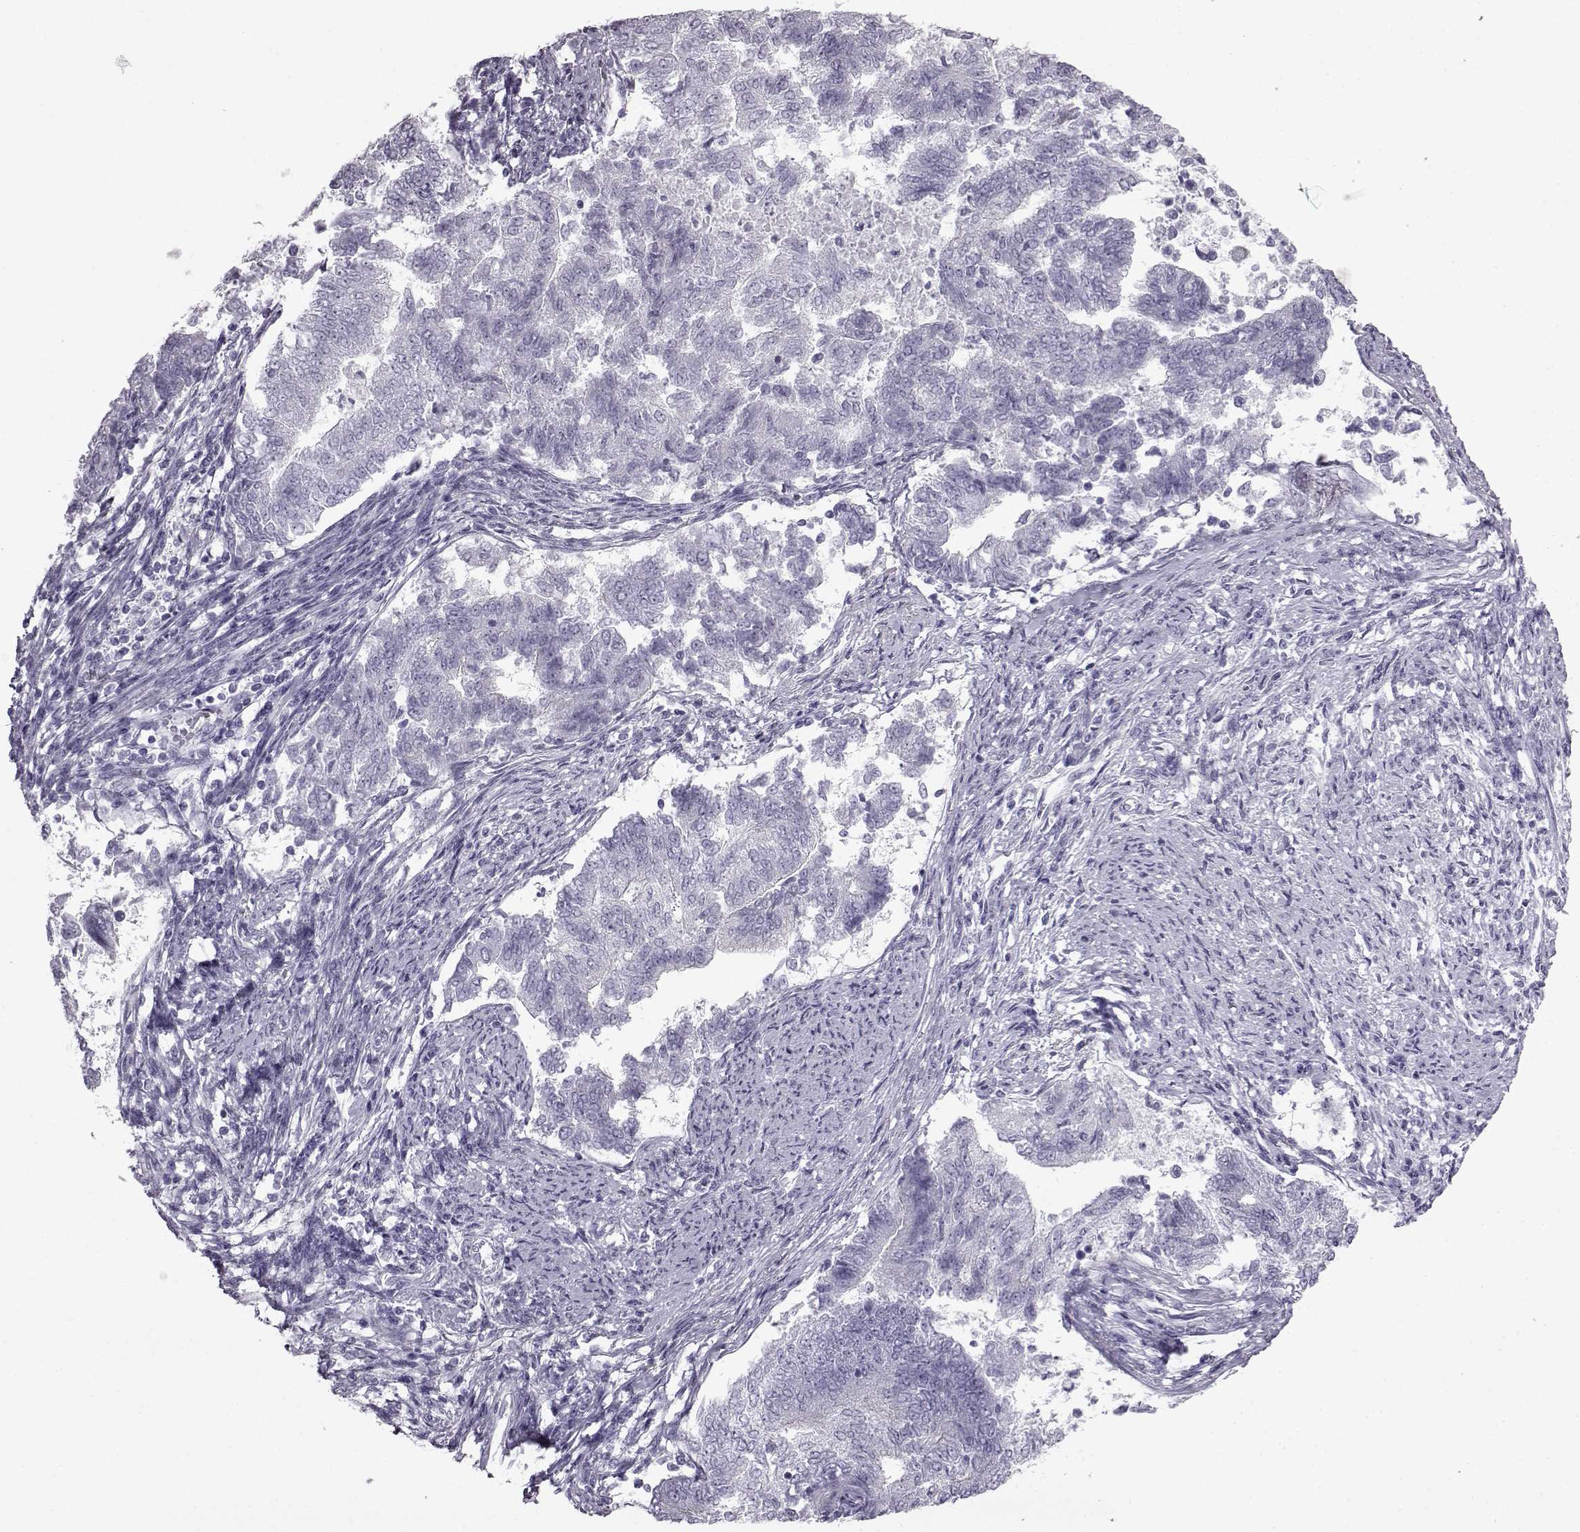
{"staining": {"intensity": "negative", "quantity": "none", "location": "none"}, "tissue": "endometrial cancer", "cell_type": "Tumor cells", "image_type": "cancer", "snomed": [{"axis": "morphology", "description": "Adenocarcinoma, NOS"}, {"axis": "topography", "description": "Endometrium"}], "caption": "Immunohistochemistry of endometrial adenocarcinoma demonstrates no expression in tumor cells.", "gene": "SLC28A2", "patient": {"sex": "female", "age": 65}}